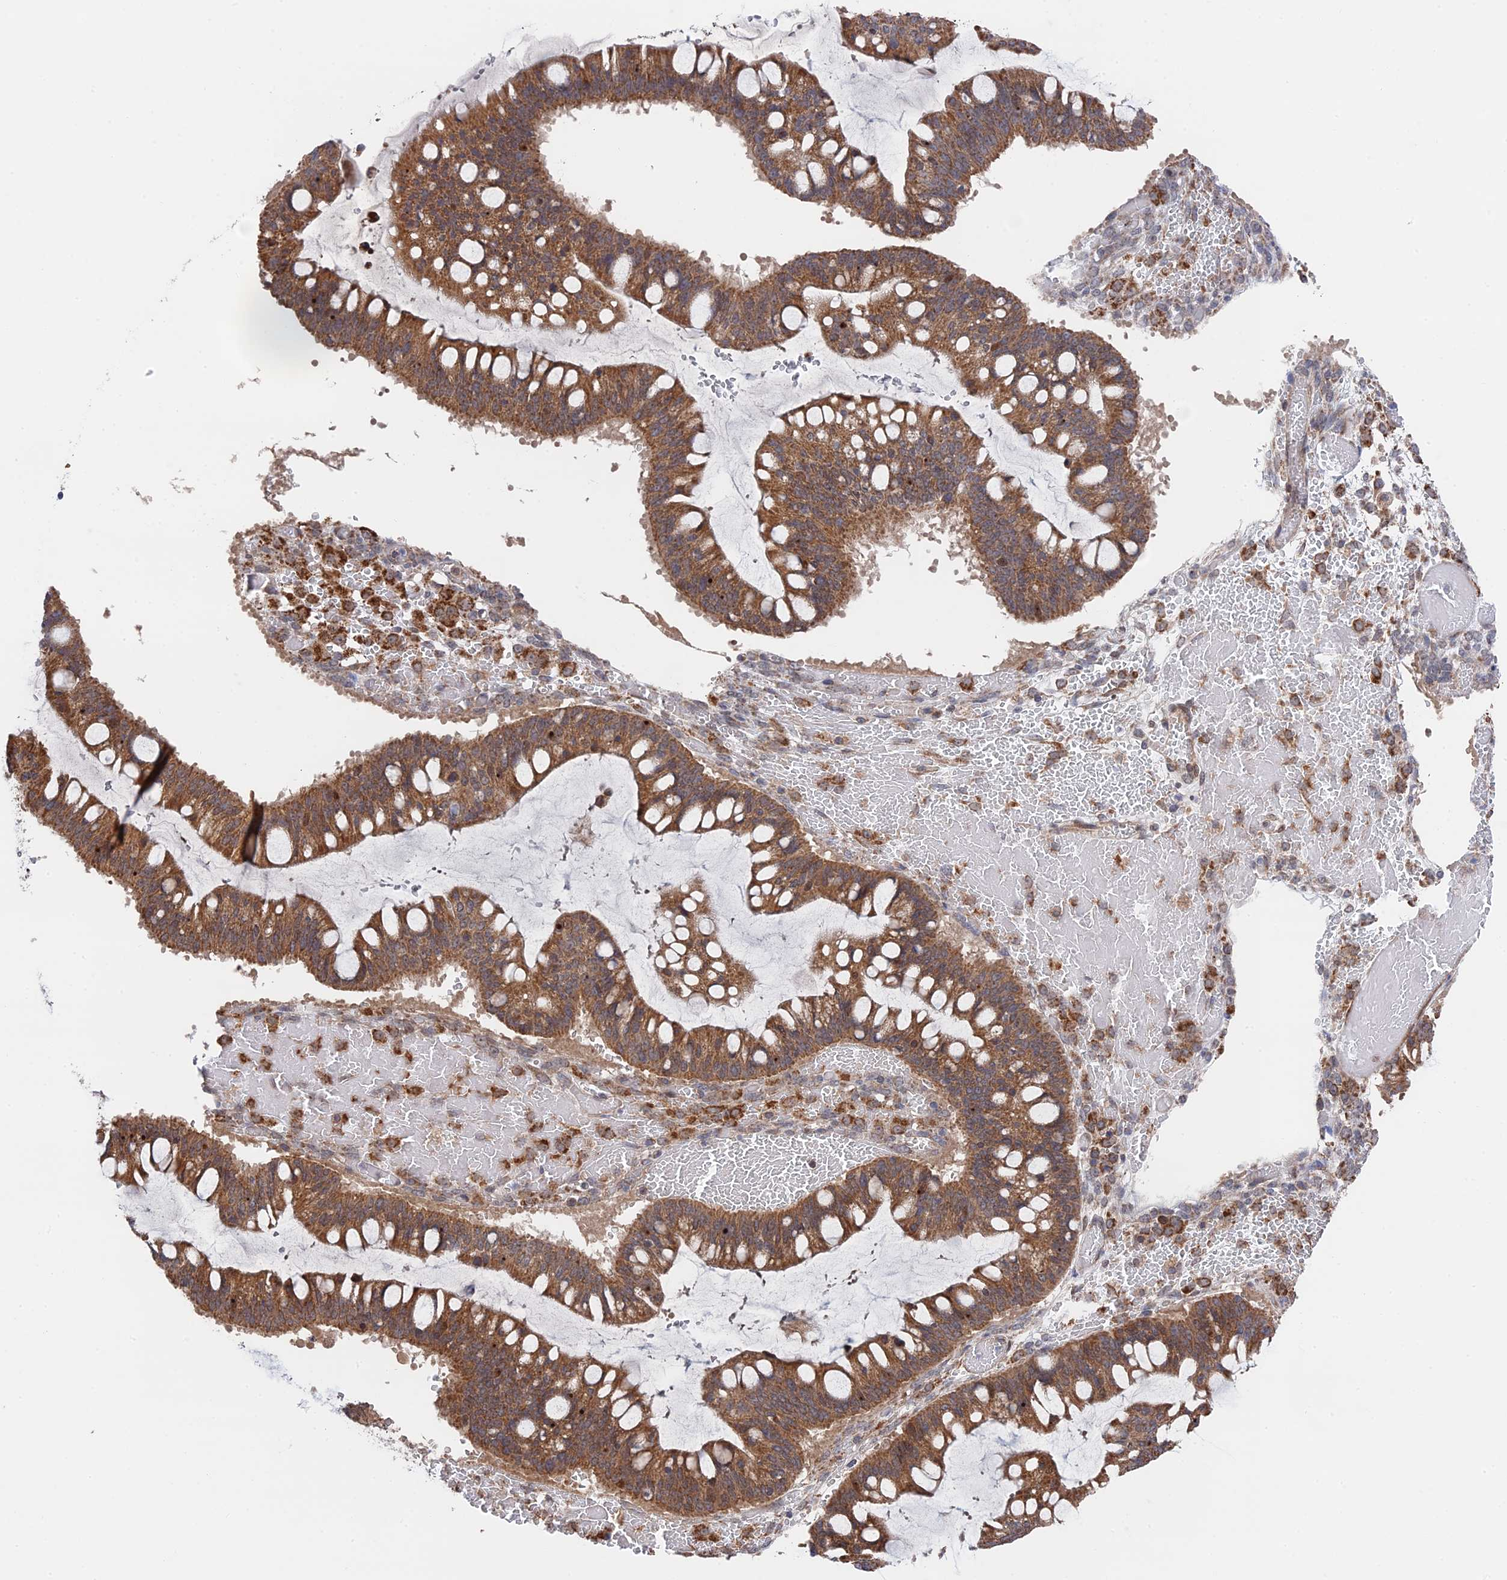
{"staining": {"intensity": "moderate", "quantity": ">75%", "location": "cytoplasmic/membranous"}, "tissue": "ovarian cancer", "cell_type": "Tumor cells", "image_type": "cancer", "snomed": [{"axis": "morphology", "description": "Cystadenocarcinoma, mucinous, NOS"}, {"axis": "topography", "description": "Ovary"}], "caption": "Brown immunohistochemical staining in ovarian cancer exhibits moderate cytoplasmic/membranous expression in about >75% of tumor cells. (Brightfield microscopy of DAB IHC at high magnification).", "gene": "ZNF320", "patient": {"sex": "female", "age": 73}}